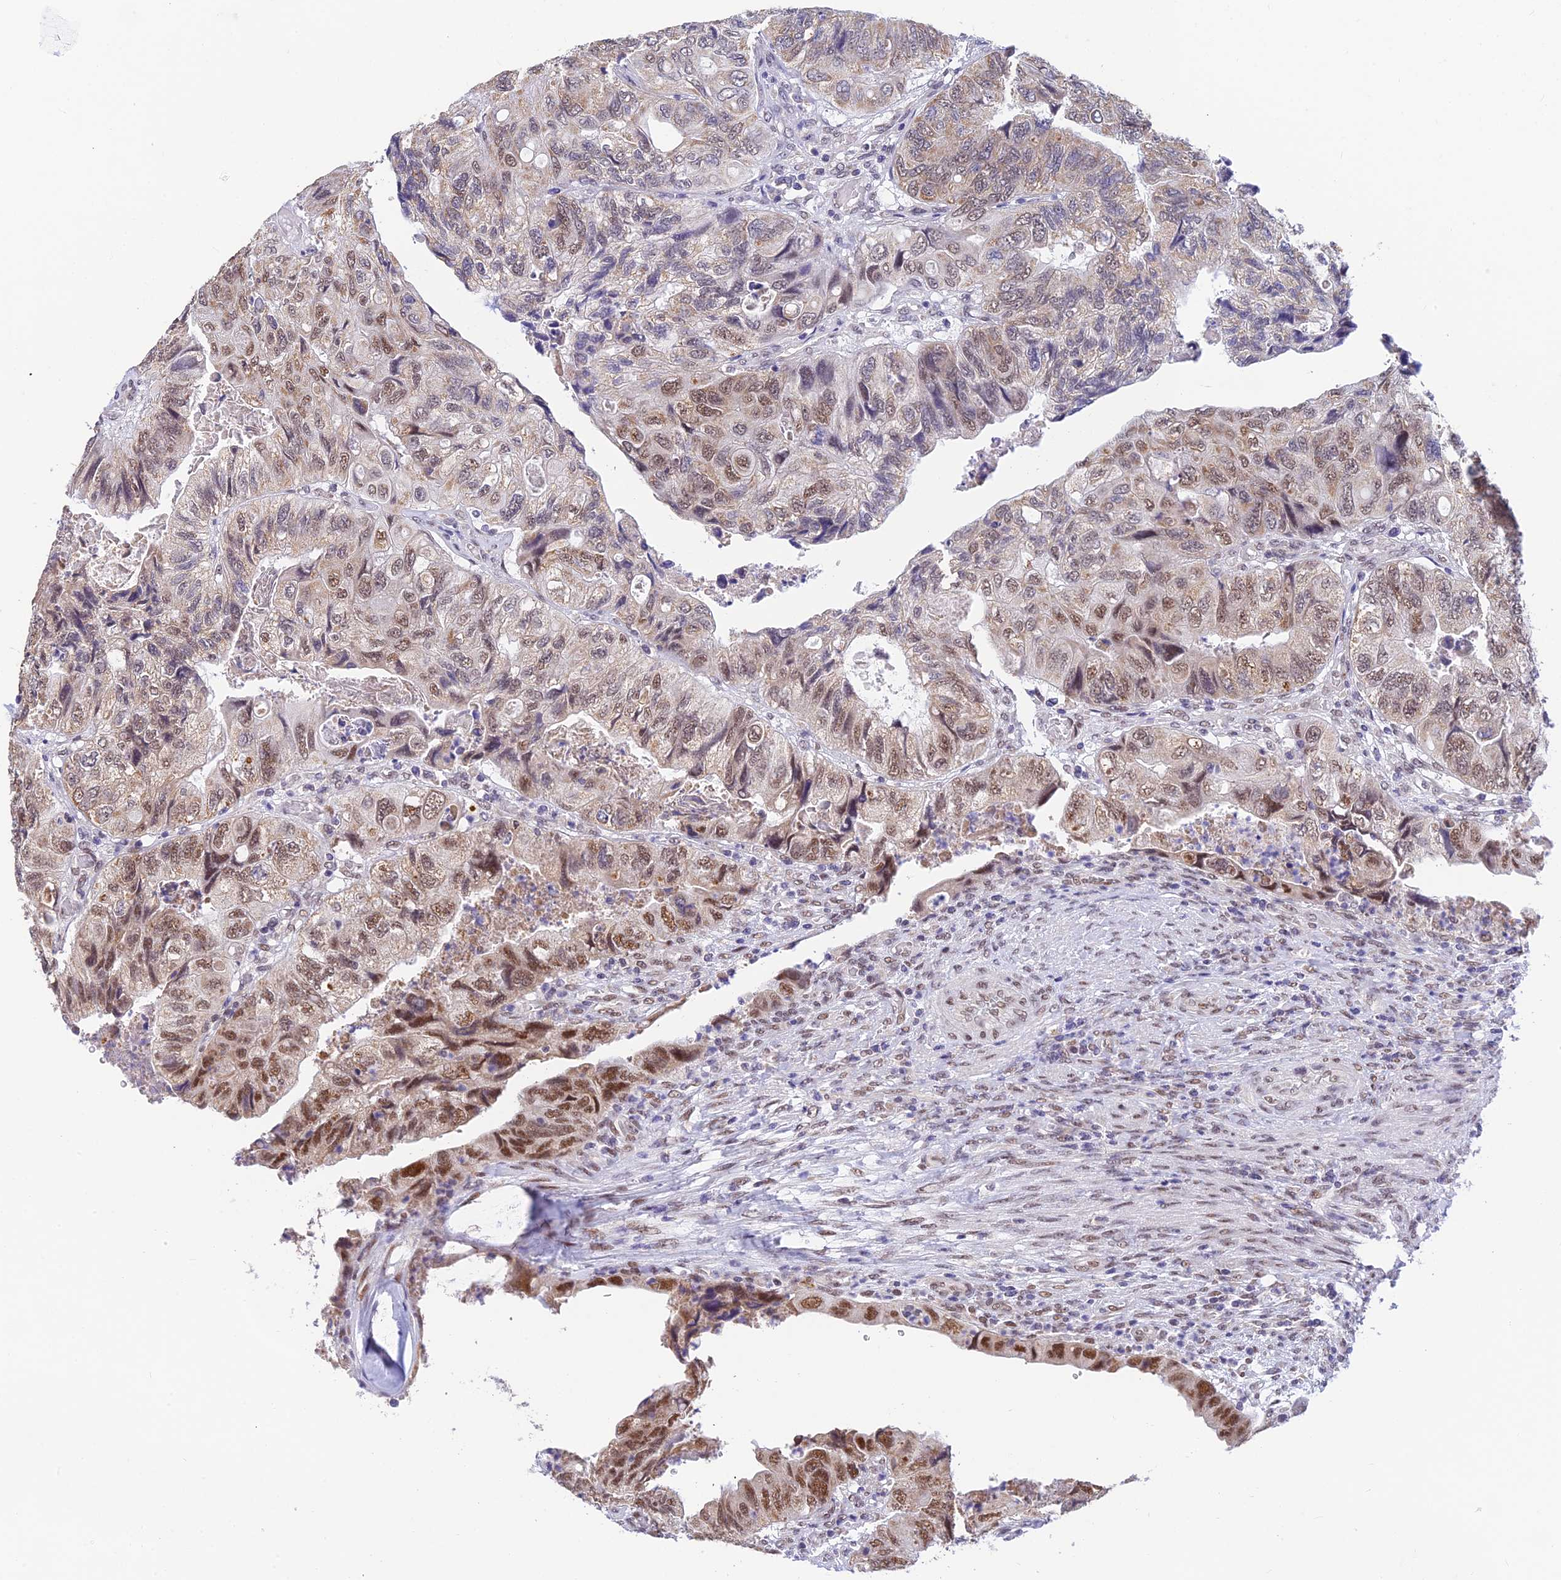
{"staining": {"intensity": "moderate", "quantity": "25%-75%", "location": "nuclear"}, "tissue": "colorectal cancer", "cell_type": "Tumor cells", "image_type": "cancer", "snomed": [{"axis": "morphology", "description": "Adenocarcinoma, NOS"}, {"axis": "topography", "description": "Rectum"}], "caption": "Immunohistochemistry (DAB) staining of colorectal adenocarcinoma shows moderate nuclear protein expression in approximately 25%-75% of tumor cells.", "gene": "C2orf49", "patient": {"sex": "male", "age": 63}}